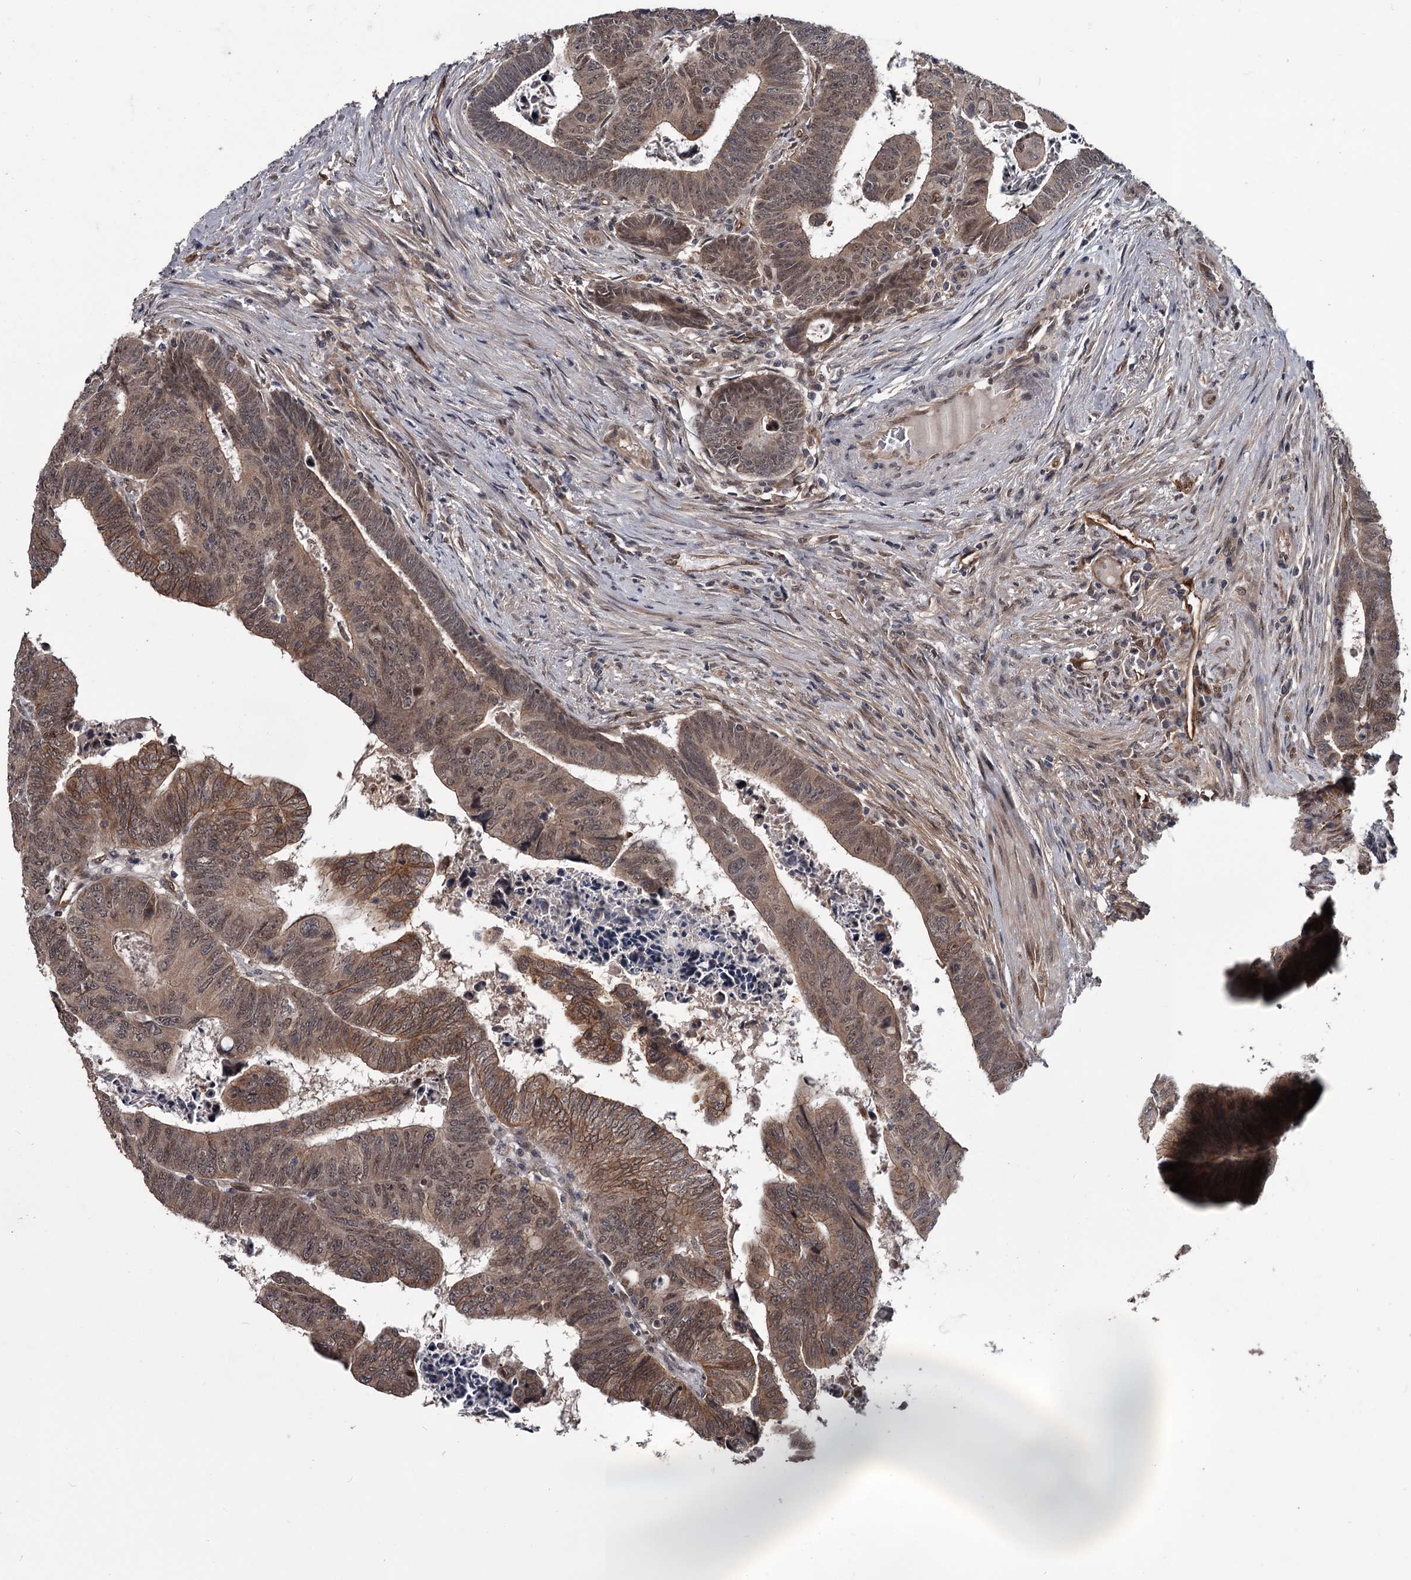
{"staining": {"intensity": "weak", "quantity": ">75%", "location": "cytoplasmic/membranous,nuclear"}, "tissue": "colorectal cancer", "cell_type": "Tumor cells", "image_type": "cancer", "snomed": [{"axis": "morphology", "description": "Normal tissue, NOS"}, {"axis": "morphology", "description": "Adenocarcinoma, NOS"}, {"axis": "topography", "description": "Rectum"}], "caption": "IHC (DAB) staining of human adenocarcinoma (colorectal) shows weak cytoplasmic/membranous and nuclear protein expression in about >75% of tumor cells. (DAB = brown stain, brightfield microscopy at high magnification).", "gene": "CDC42EP2", "patient": {"sex": "female", "age": 65}}